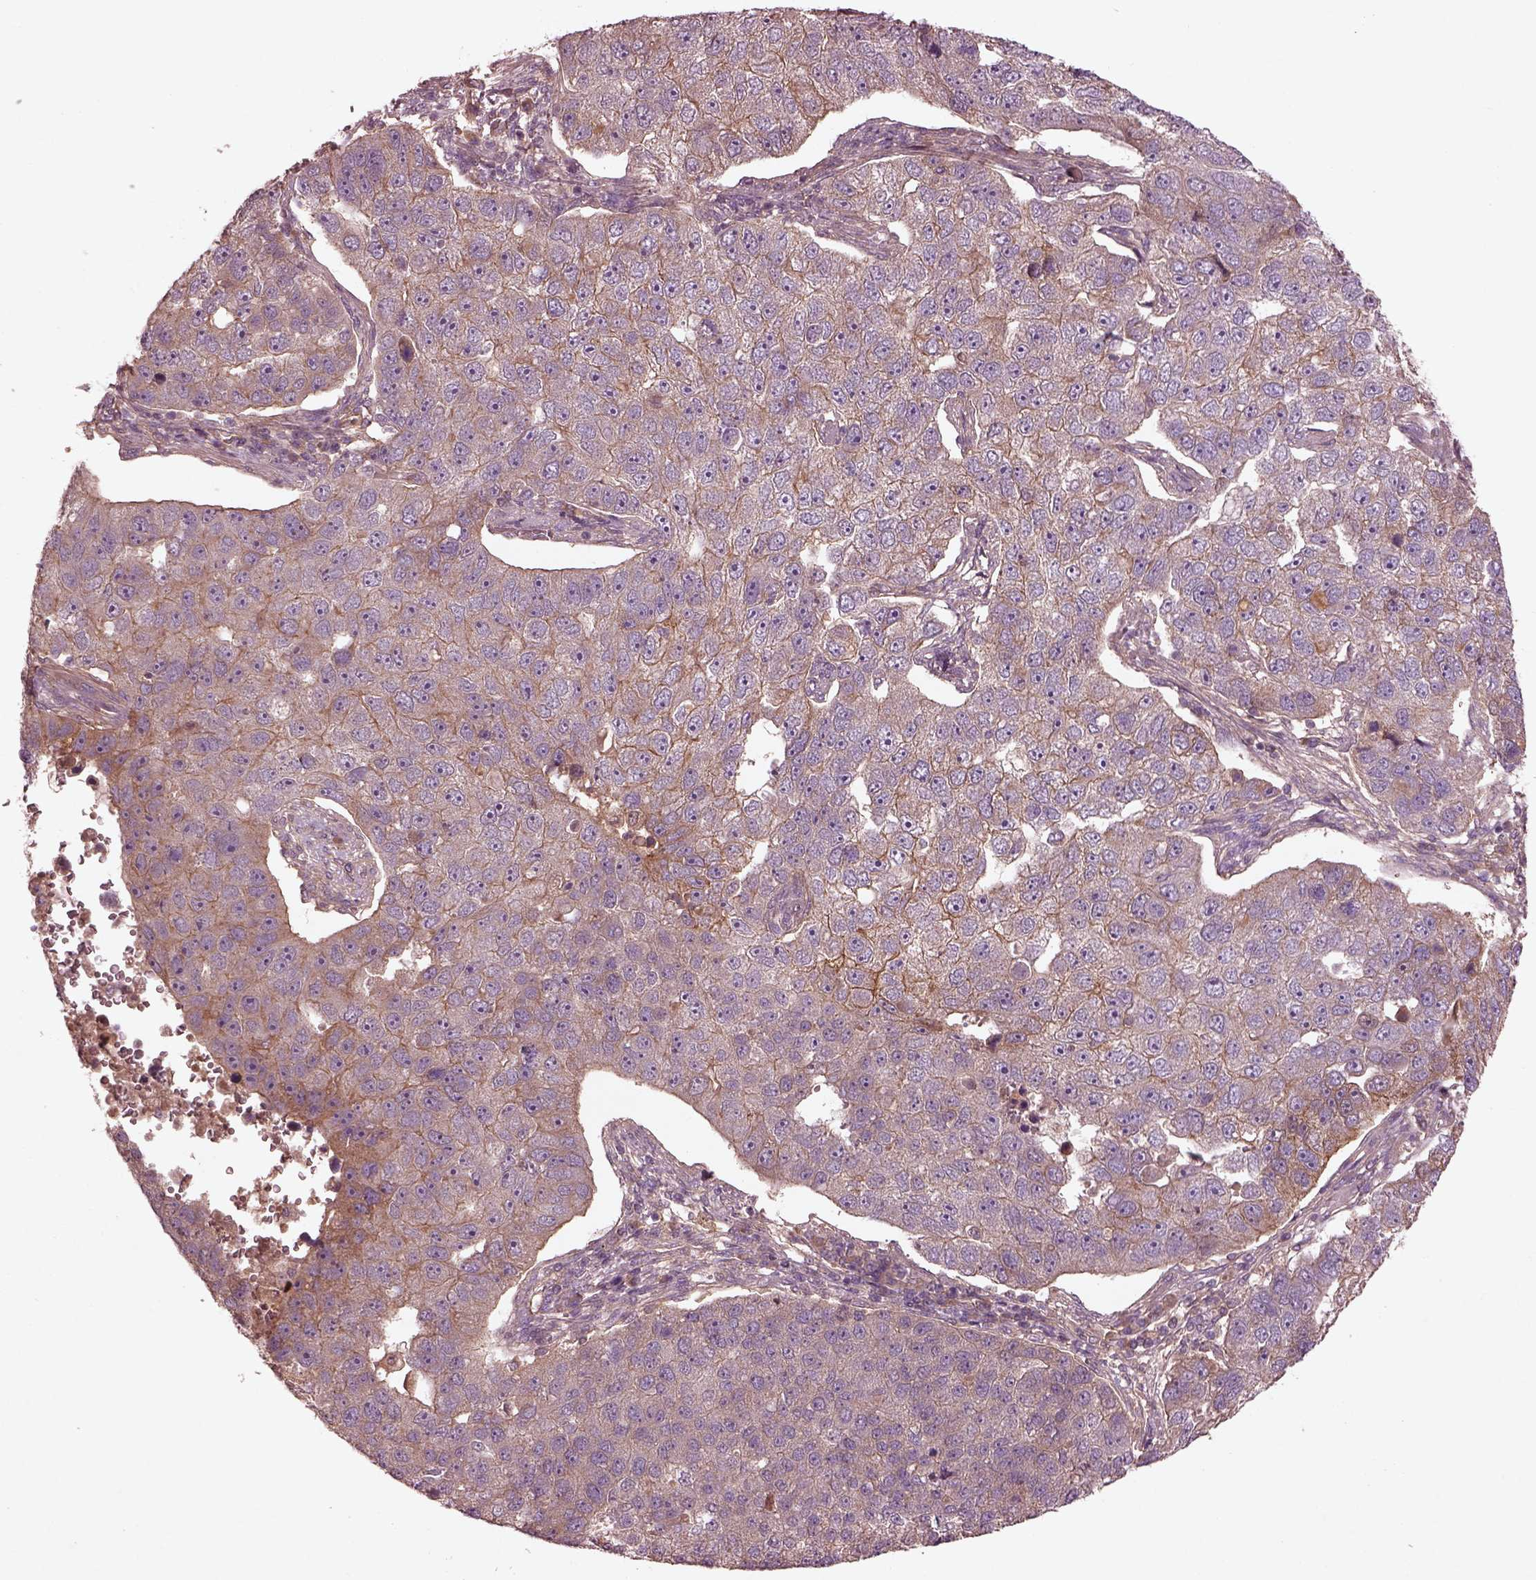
{"staining": {"intensity": "moderate", "quantity": "25%-75%", "location": "cytoplasmic/membranous"}, "tissue": "pancreatic cancer", "cell_type": "Tumor cells", "image_type": "cancer", "snomed": [{"axis": "morphology", "description": "Adenocarcinoma, NOS"}, {"axis": "topography", "description": "Pancreas"}], "caption": "IHC image of adenocarcinoma (pancreatic) stained for a protein (brown), which exhibits medium levels of moderate cytoplasmic/membranous expression in approximately 25%-75% of tumor cells.", "gene": "FAM234A", "patient": {"sex": "female", "age": 61}}